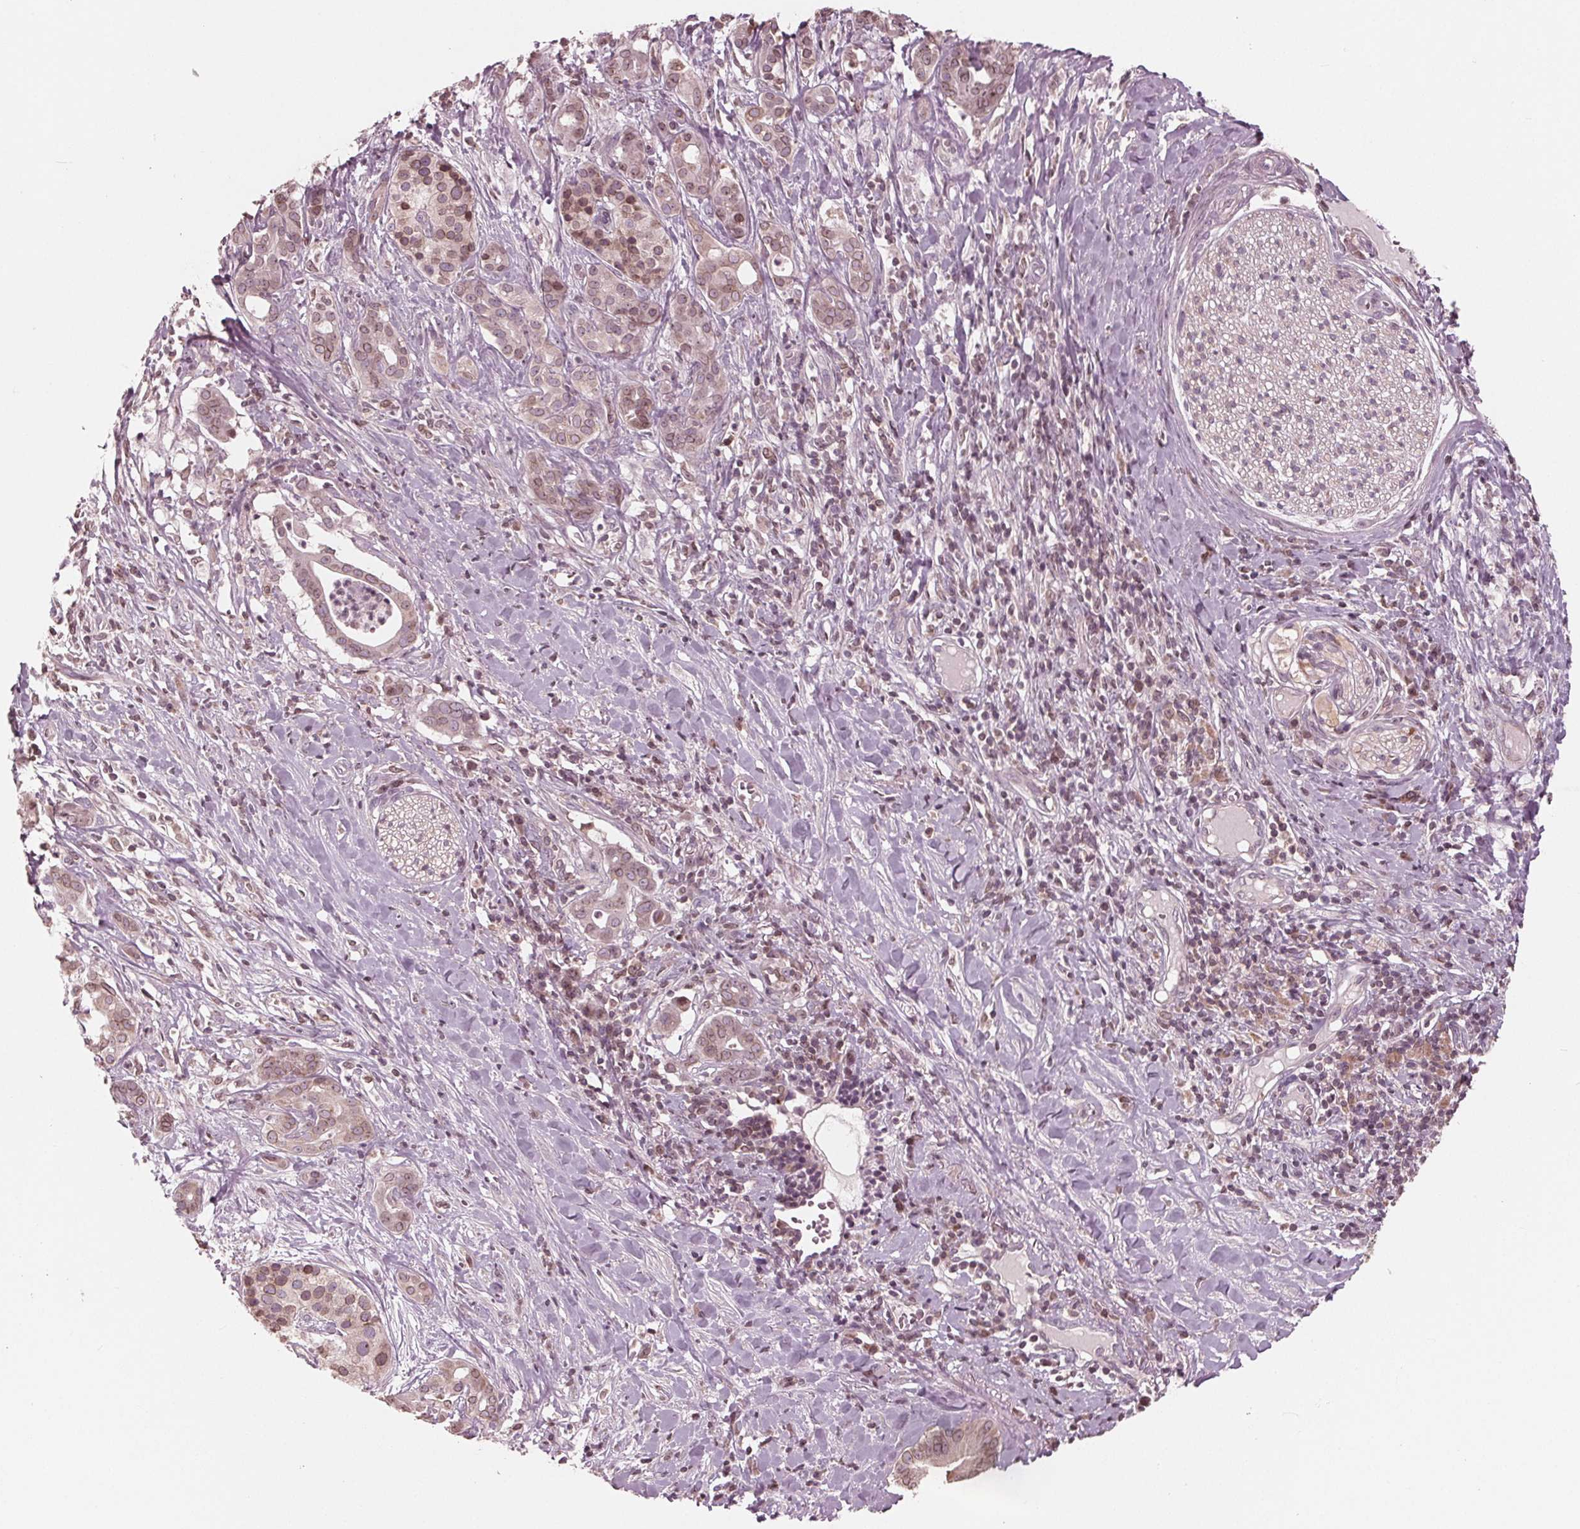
{"staining": {"intensity": "weak", "quantity": ">75%", "location": "cytoplasmic/membranous,nuclear"}, "tissue": "pancreatic cancer", "cell_type": "Tumor cells", "image_type": "cancer", "snomed": [{"axis": "morphology", "description": "Adenocarcinoma, NOS"}, {"axis": "topography", "description": "Pancreas"}], "caption": "Immunohistochemical staining of human pancreatic adenocarcinoma reveals weak cytoplasmic/membranous and nuclear protein staining in approximately >75% of tumor cells. Using DAB (3,3'-diaminobenzidine) (brown) and hematoxylin (blue) stains, captured at high magnification using brightfield microscopy.", "gene": "NUP210", "patient": {"sex": "male", "age": 61}}